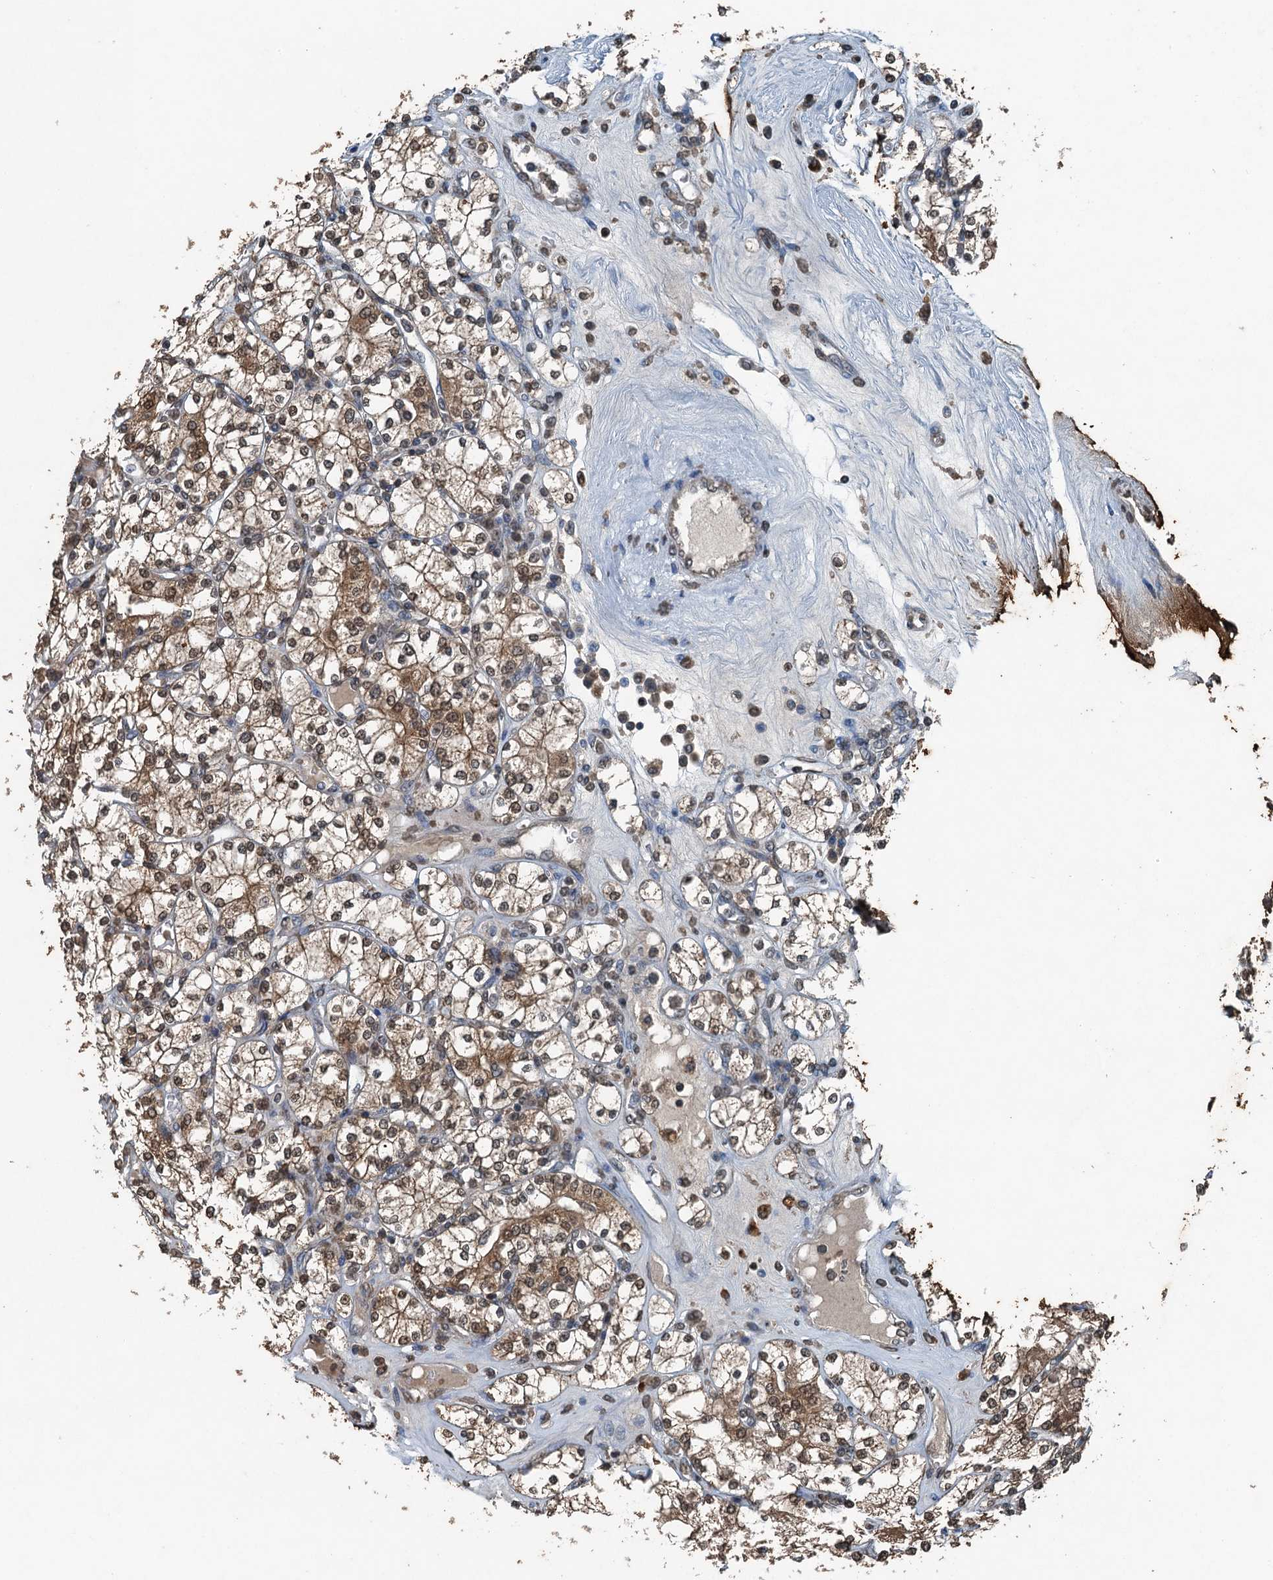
{"staining": {"intensity": "moderate", "quantity": ">75%", "location": "cytoplasmic/membranous,nuclear"}, "tissue": "renal cancer", "cell_type": "Tumor cells", "image_type": "cancer", "snomed": [{"axis": "morphology", "description": "Adenocarcinoma, NOS"}, {"axis": "topography", "description": "Kidney"}], "caption": "A brown stain shows moderate cytoplasmic/membranous and nuclear positivity of a protein in human adenocarcinoma (renal) tumor cells. The staining was performed using DAB, with brown indicating positive protein expression. Nuclei are stained blue with hematoxylin.", "gene": "TCTN1", "patient": {"sex": "male", "age": 77}}